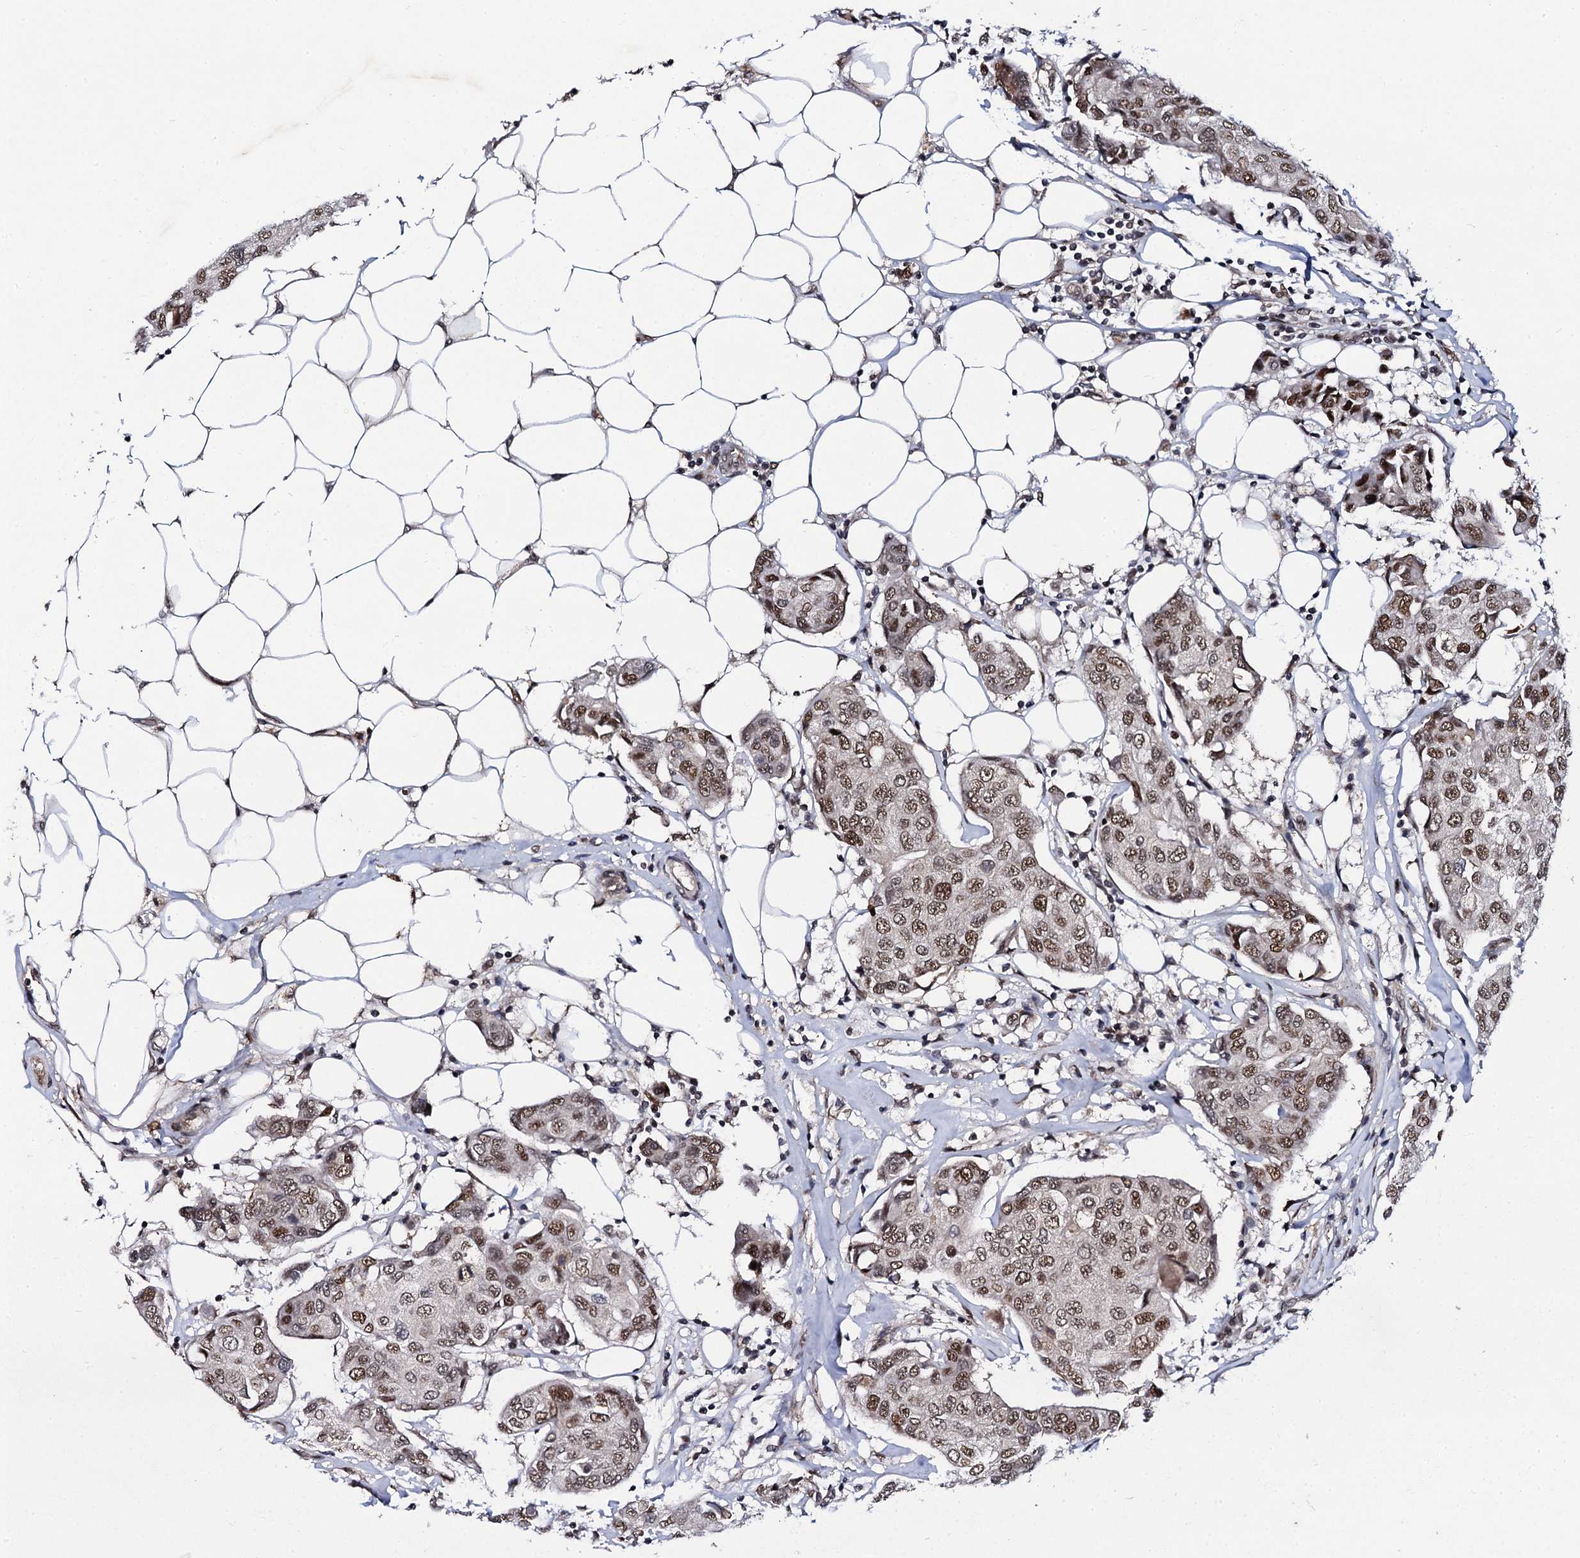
{"staining": {"intensity": "moderate", "quantity": ">75%", "location": "nuclear"}, "tissue": "breast cancer", "cell_type": "Tumor cells", "image_type": "cancer", "snomed": [{"axis": "morphology", "description": "Duct carcinoma"}, {"axis": "topography", "description": "Breast"}], "caption": "DAB immunohistochemical staining of human breast cancer demonstrates moderate nuclear protein positivity in about >75% of tumor cells.", "gene": "CSTF3", "patient": {"sex": "female", "age": 80}}